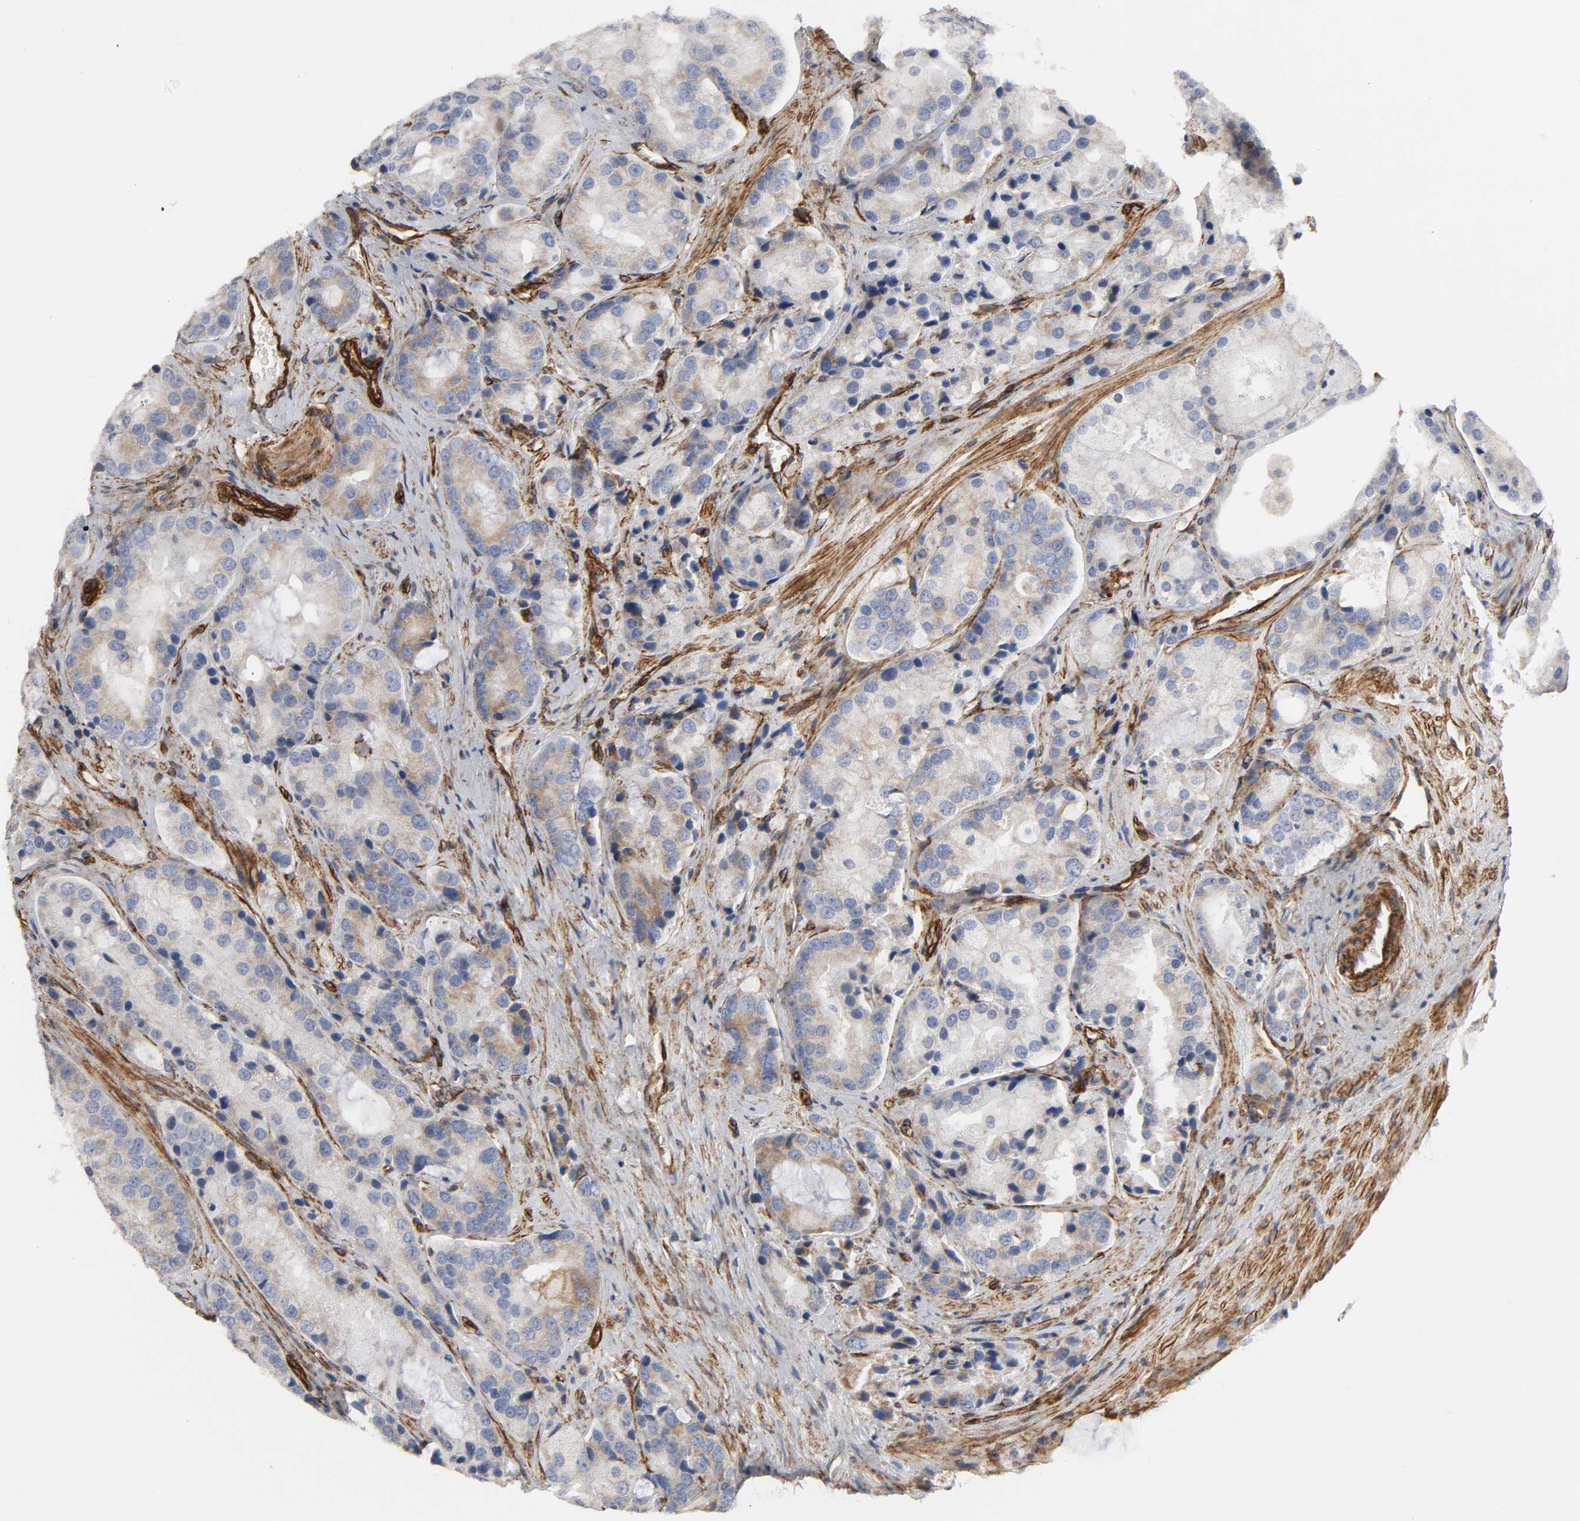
{"staining": {"intensity": "weak", "quantity": "<25%", "location": "cytoplasmic/membranous"}, "tissue": "prostate cancer", "cell_type": "Tumor cells", "image_type": "cancer", "snomed": [{"axis": "morphology", "description": "Adenocarcinoma, High grade"}, {"axis": "topography", "description": "Prostate"}], "caption": "Photomicrograph shows no protein positivity in tumor cells of prostate cancer (adenocarcinoma (high-grade)) tissue.", "gene": "GNG2", "patient": {"sex": "male", "age": 70}}